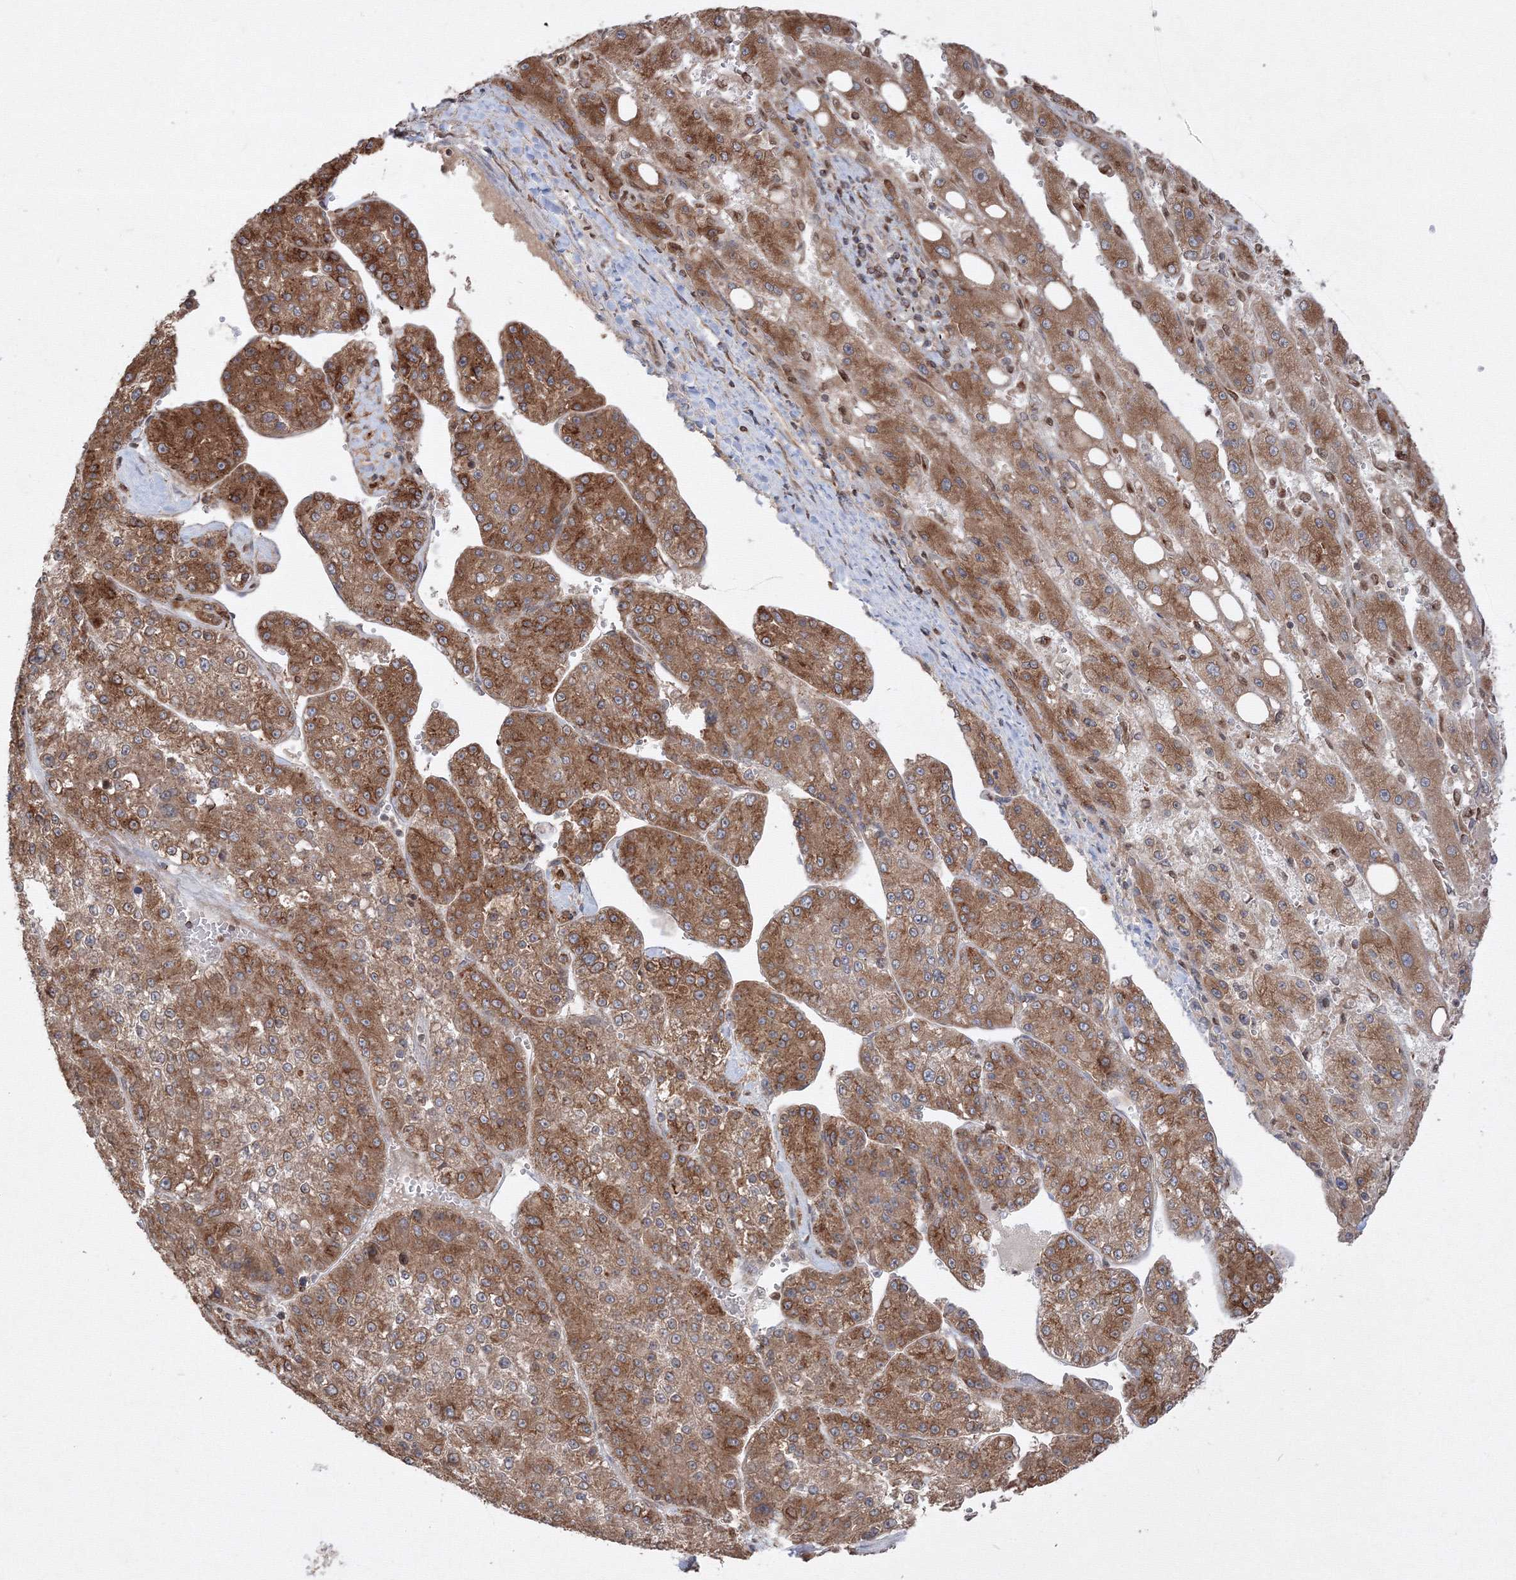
{"staining": {"intensity": "moderate", "quantity": ">75%", "location": "cytoplasmic/membranous"}, "tissue": "liver cancer", "cell_type": "Tumor cells", "image_type": "cancer", "snomed": [{"axis": "morphology", "description": "Carcinoma, Hepatocellular, NOS"}, {"axis": "topography", "description": "Liver"}], "caption": "Immunohistochemistry (IHC) of human liver cancer (hepatocellular carcinoma) exhibits medium levels of moderate cytoplasmic/membranous positivity in about >75% of tumor cells. The protein is stained brown, and the nuclei are stained in blue (DAB (3,3'-diaminobenzidine) IHC with brightfield microscopy, high magnification).", "gene": "TMEM50B", "patient": {"sex": "female", "age": 73}}